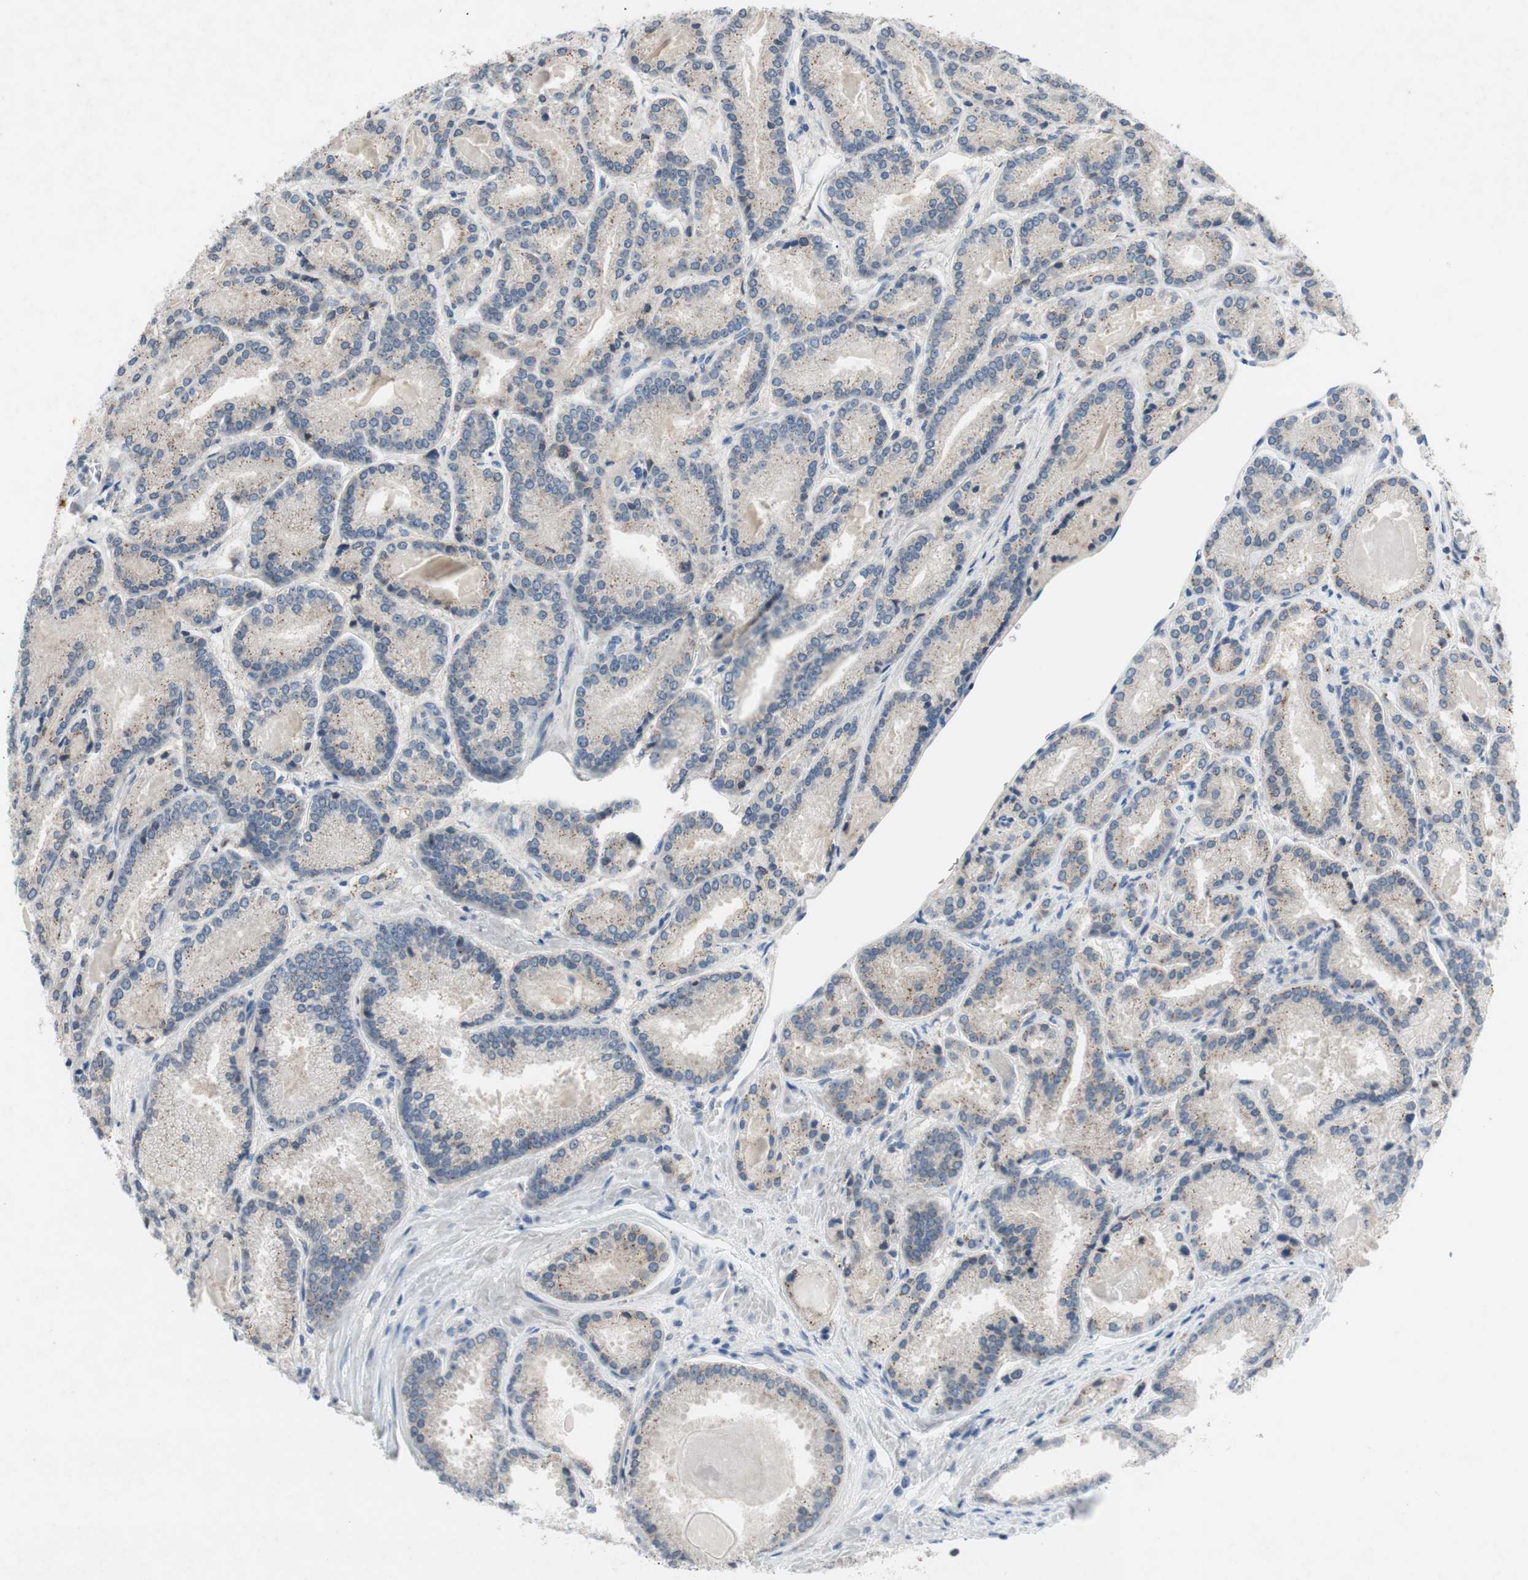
{"staining": {"intensity": "weak", "quantity": ">75%", "location": "cytoplasmic/membranous"}, "tissue": "prostate cancer", "cell_type": "Tumor cells", "image_type": "cancer", "snomed": [{"axis": "morphology", "description": "Adenocarcinoma, Low grade"}, {"axis": "topography", "description": "Prostate"}], "caption": "This histopathology image demonstrates IHC staining of human adenocarcinoma (low-grade) (prostate), with low weak cytoplasmic/membranous positivity in about >75% of tumor cells.", "gene": "ADD2", "patient": {"sex": "male", "age": 59}}